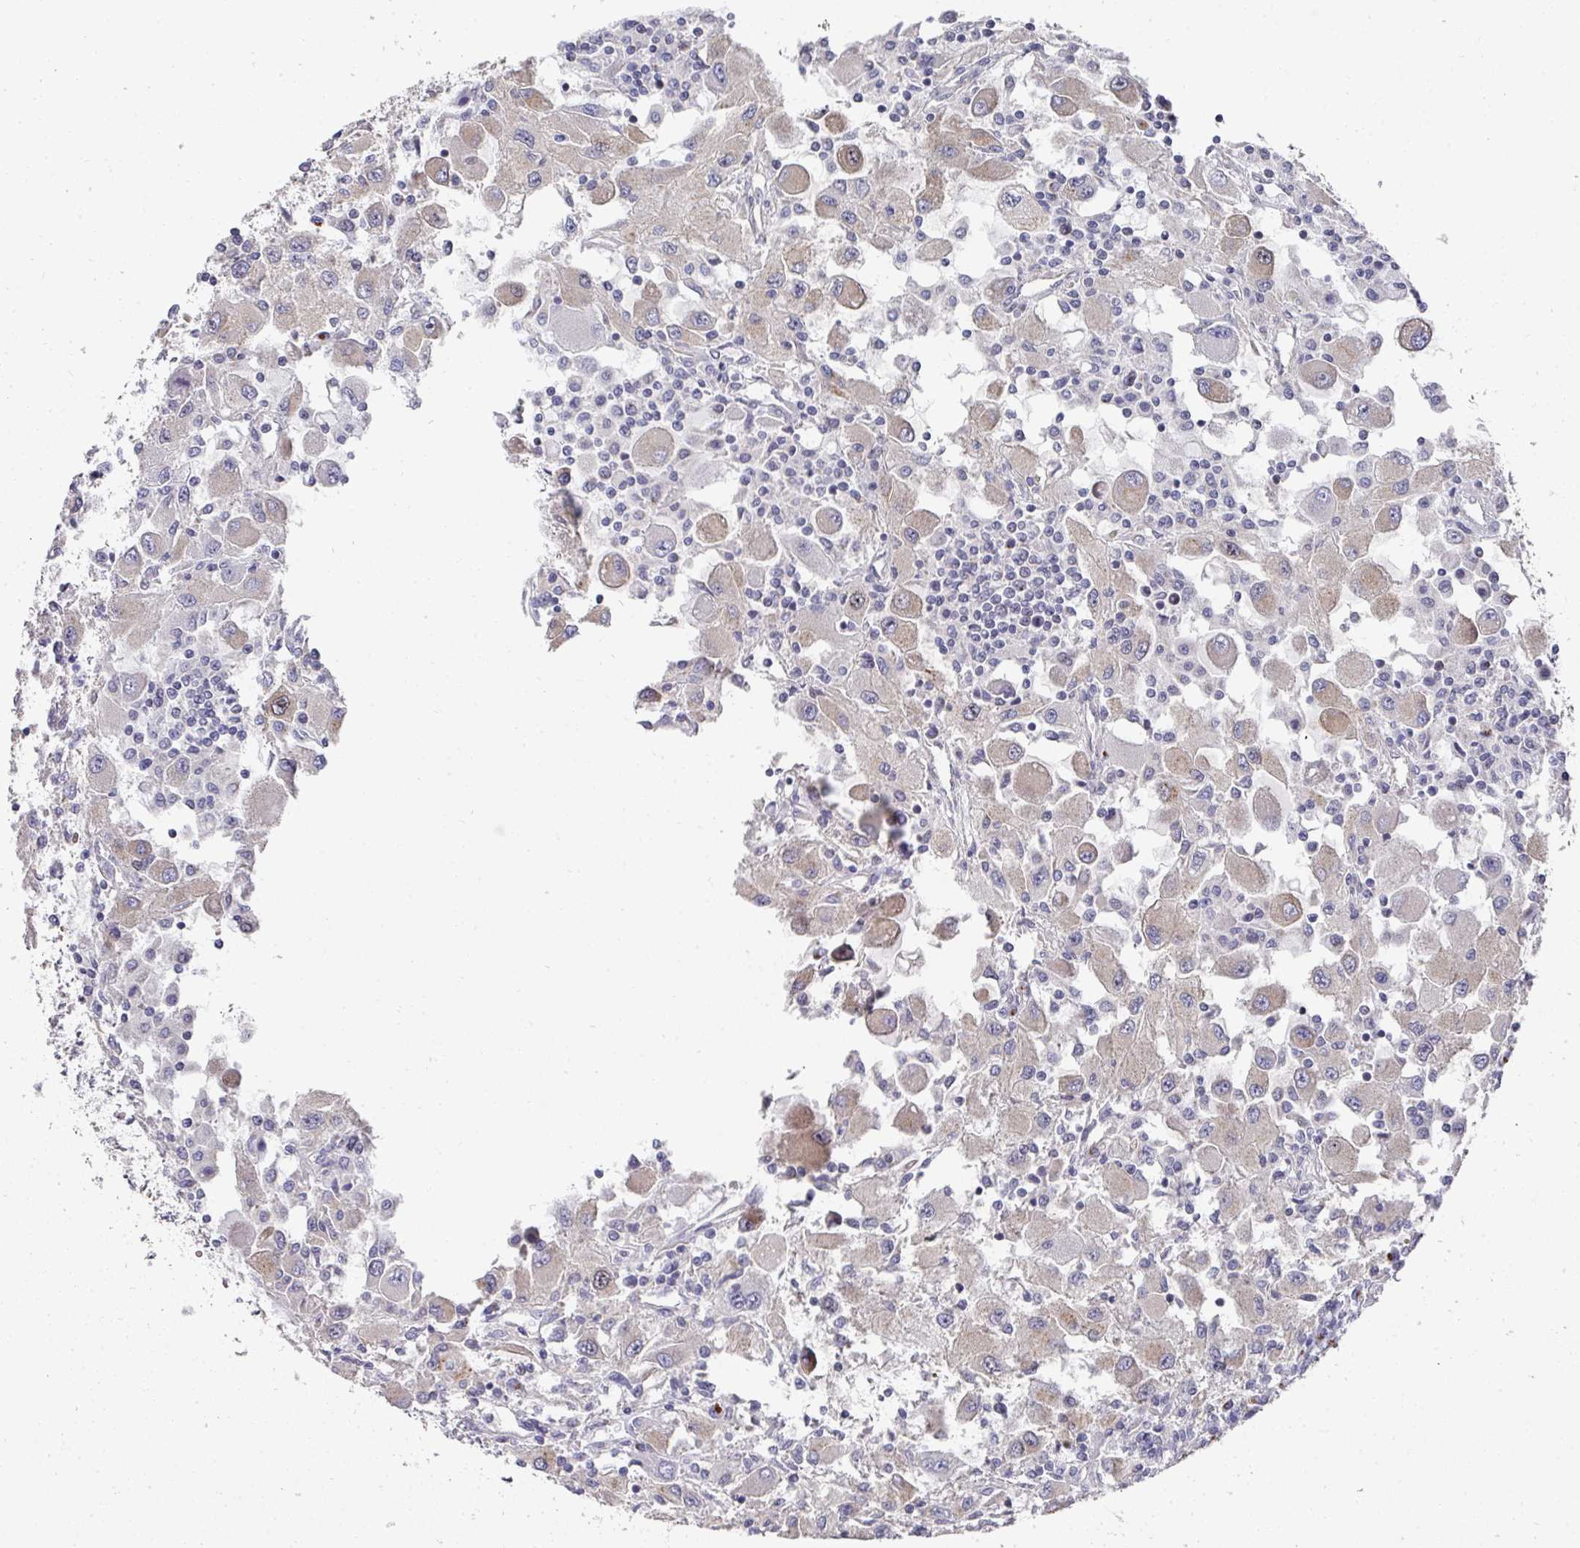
{"staining": {"intensity": "weak", "quantity": "<25%", "location": "cytoplasmic/membranous"}, "tissue": "renal cancer", "cell_type": "Tumor cells", "image_type": "cancer", "snomed": [{"axis": "morphology", "description": "Adenocarcinoma, NOS"}, {"axis": "topography", "description": "Kidney"}], "caption": "This is a image of IHC staining of adenocarcinoma (renal), which shows no positivity in tumor cells. Nuclei are stained in blue.", "gene": "C18orf25", "patient": {"sex": "female", "age": 67}}